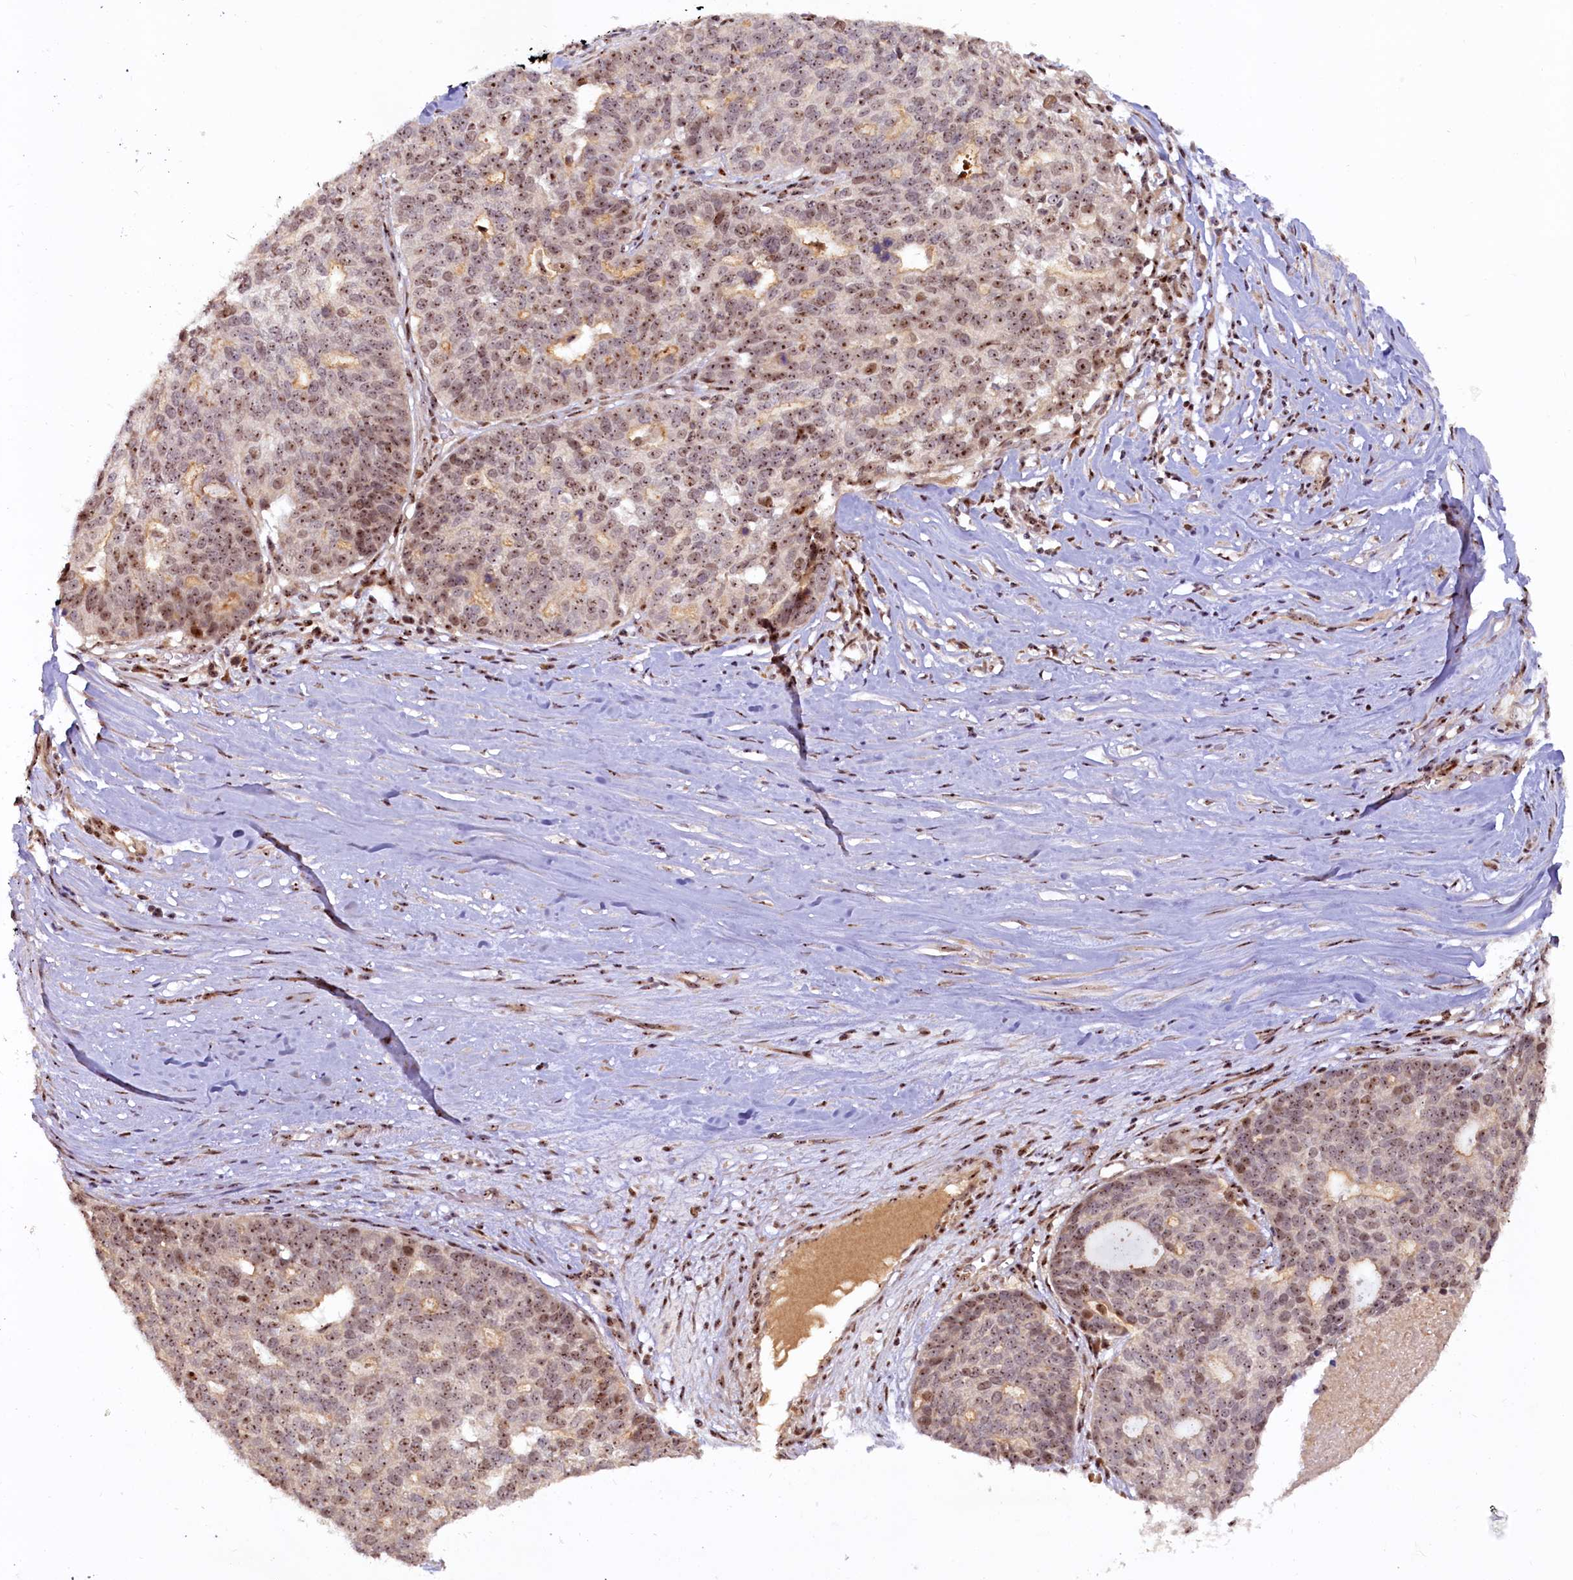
{"staining": {"intensity": "moderate", "quantity": ">75%", "location": "nuclear"}, "tissue": "ovarian cancer", "cell_type": "Tumor cells", "image_type": "cancer", "snomed": [{"axis": "morphology", "description": "Cystadenocarcinoma, serous, NOS"}, {"axis": "topography", "description": "Ovary"}], "caption": "Immunohistochemistry (IHC) micrograph of neoplastic tissue: ovarian cancer (serous cystadenocarcinoma) stained using immunohistochemistry exhibits medium levels of moderate protein expression localized specifically in the nuclear of tumor cells, appearing as a nuclear brown color.", "gene": "TCOF1", "patient": {"sex": "female", "age": 59}}